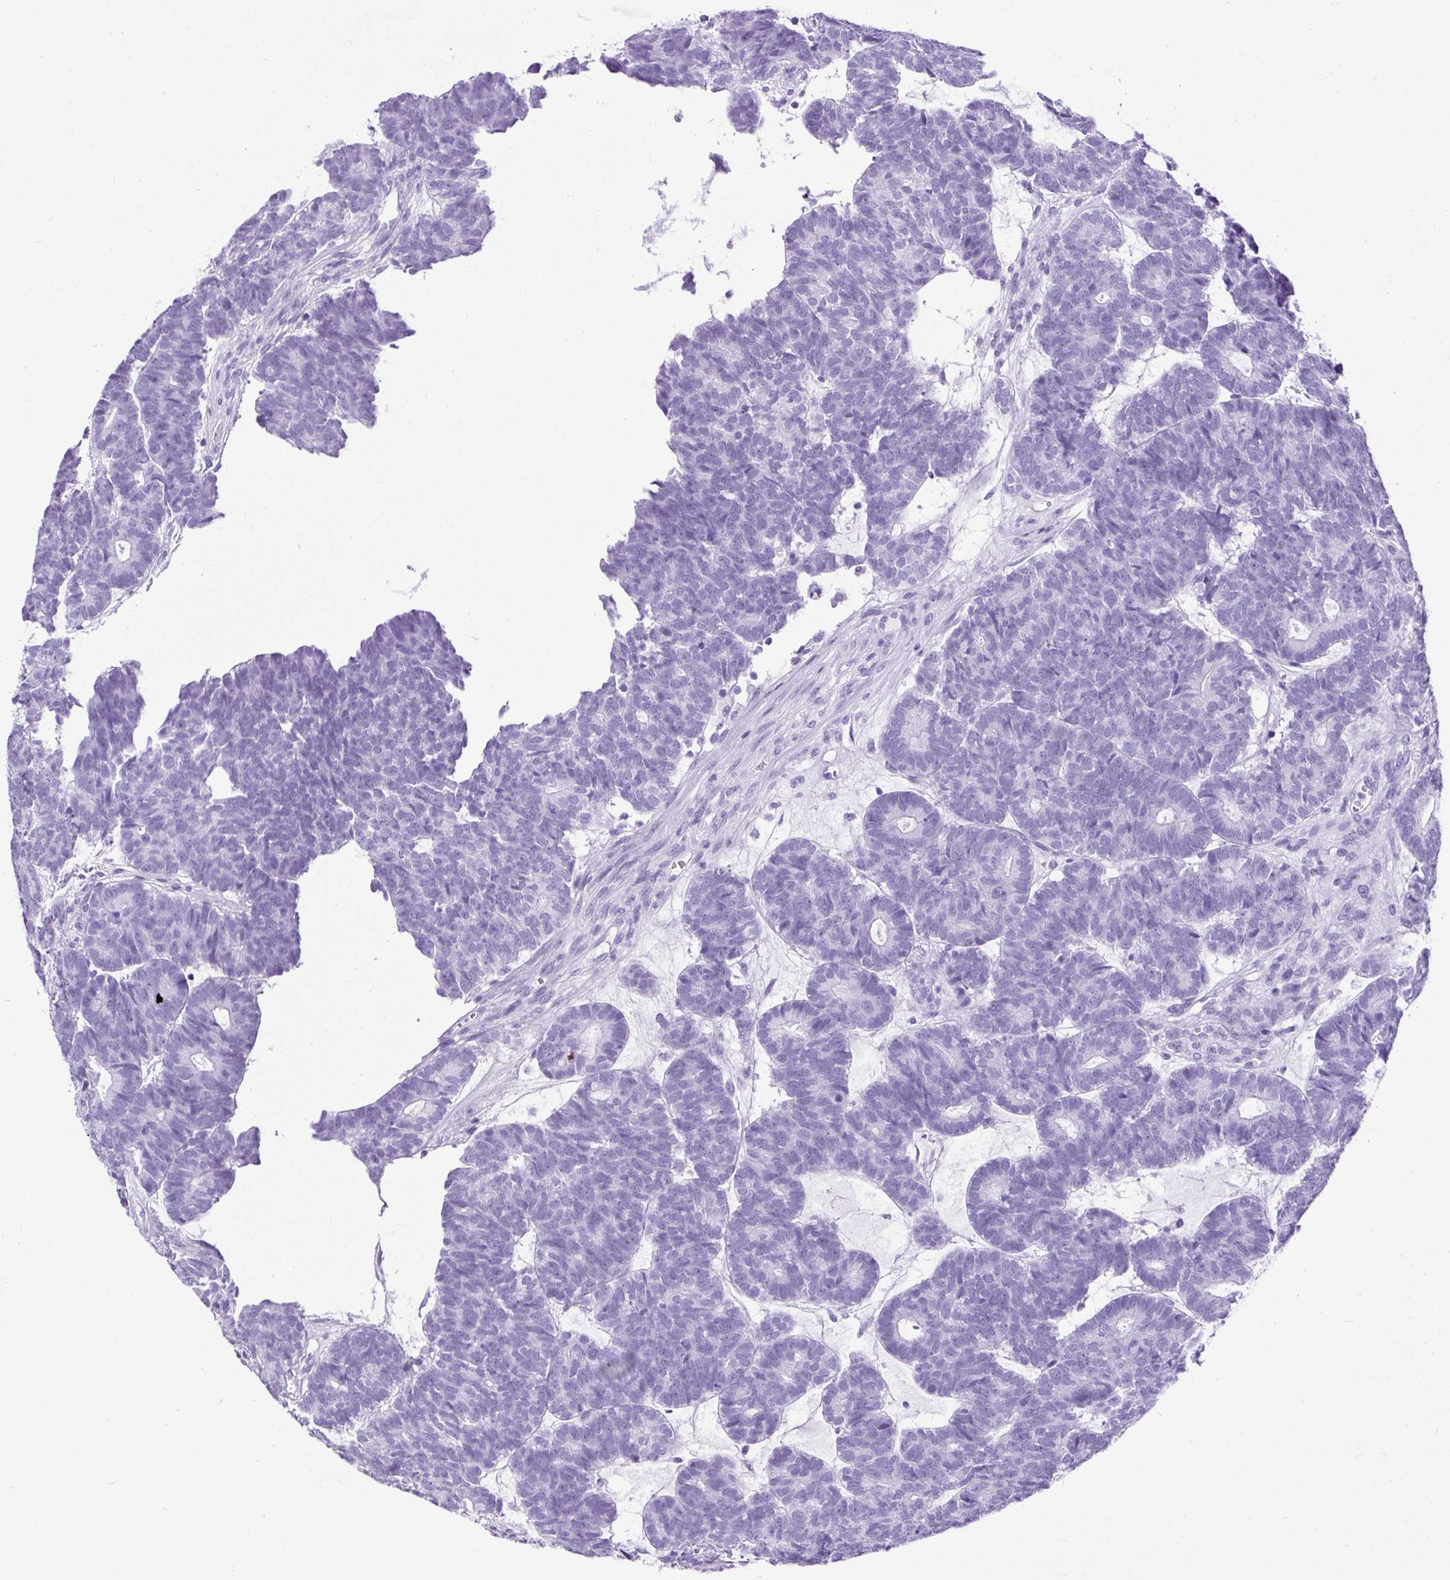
{"staining": {"intensity": "negative", "quantity": "none", "location": "none"}, "tissue": "head and neck cancer", "cell_type": "Tumor cells", "image_type": "cancer", "snomed": [{"axis": "morphology", "description": "Adenocarcinoma, NOS"}, {"axis": "topography", "description": "Head-Neck"}], "caption": "The immunohistochemistry (IHC) photomicrograph has no significant expression in tumor cells of head and neck cancer (adenocarcinoma) tissue.", "gene": "CEL", "patient": {"sex": "female", "age": 81}}